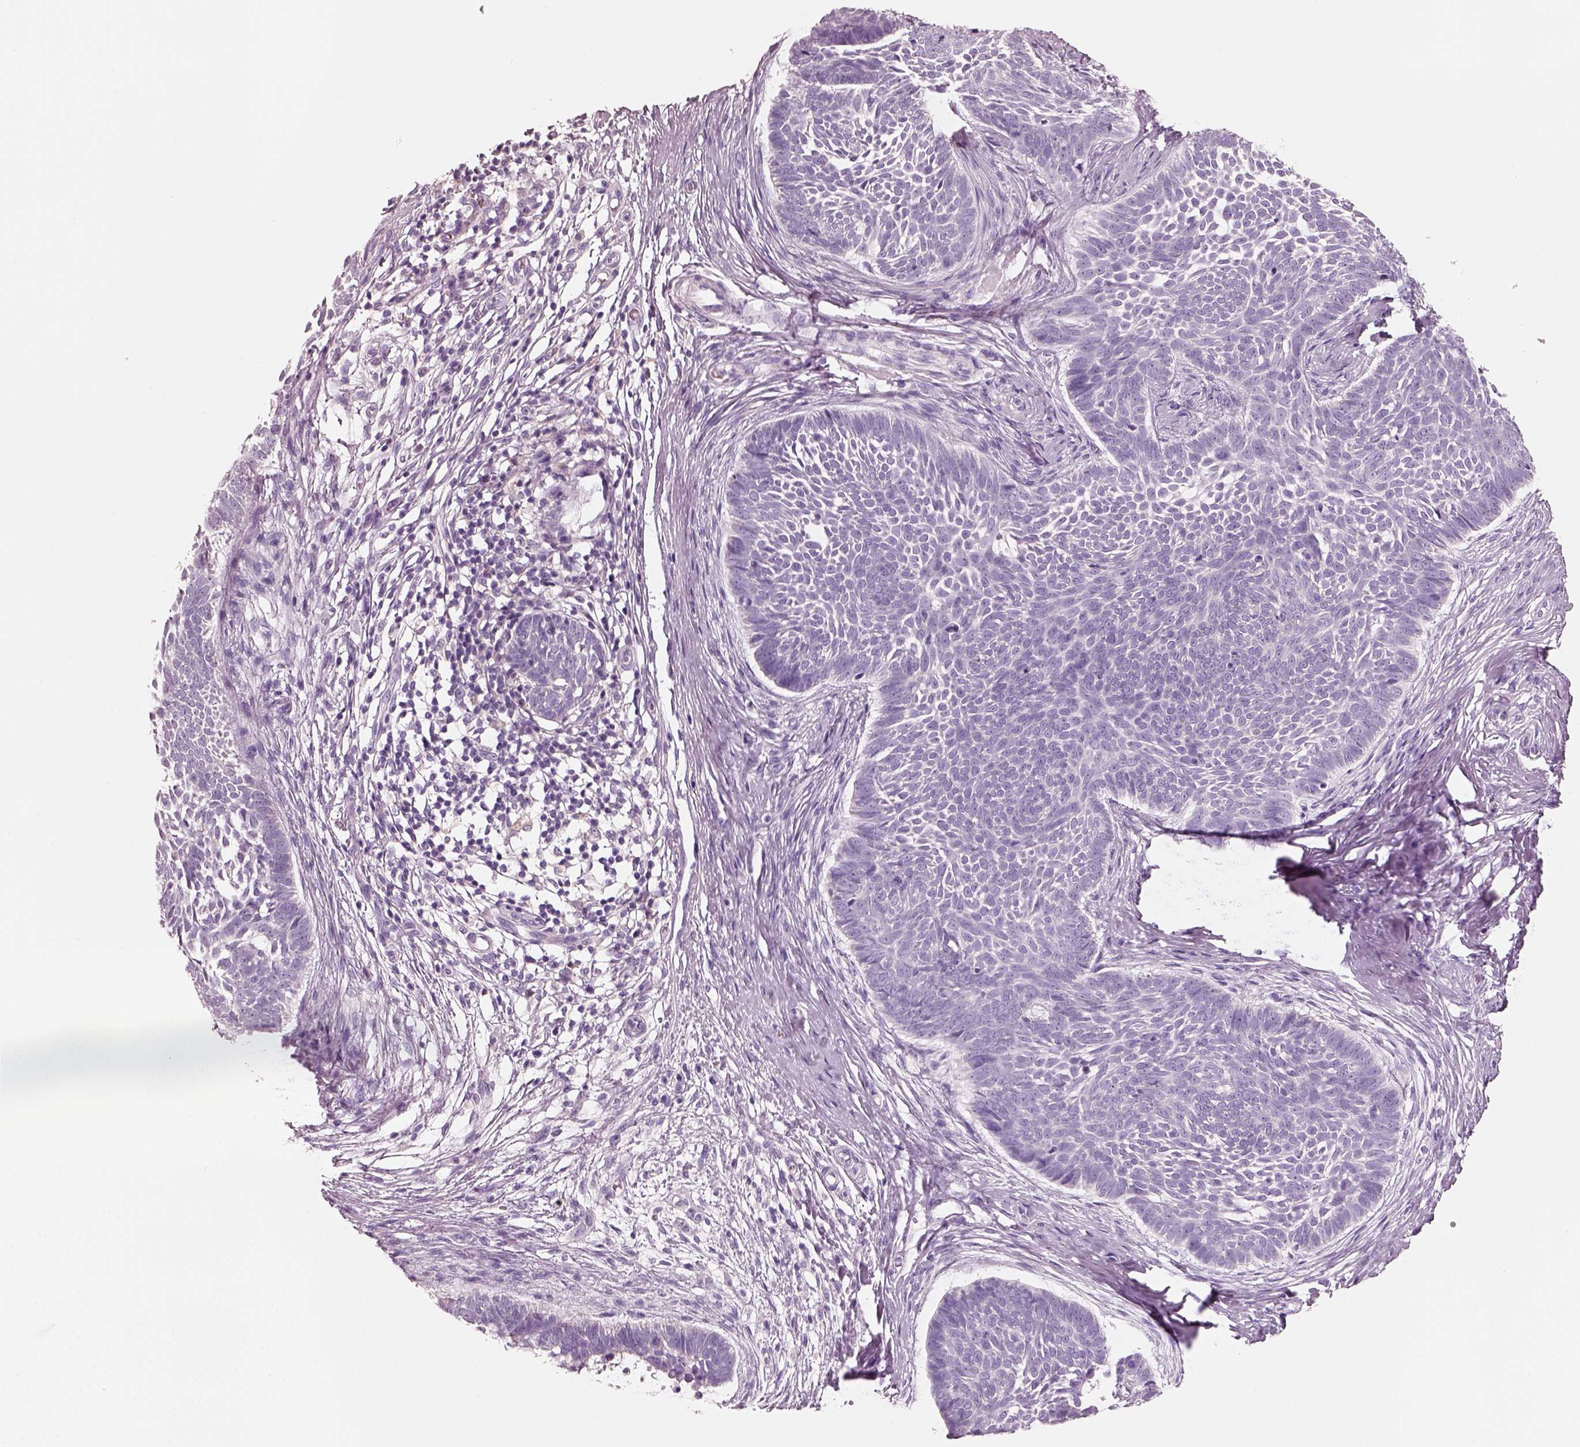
{"staining": {"intensity": "negative", "quantity": "none", "location": "none"}, "tissue": "skin cancer", "cell_type": "Tumor cells", "image_type": "cancer", "snomed": [{"axis": "morphology", "description": "Basal cell carcinoma"}, {"axis": "topography", "description": "Skin"}], "caption": "Skin cancer was stained to show a protein in brown. There is no significant positivity in tumor cells.", "gene": "PNOC", "patient": {"sex": "male", "age": 85}}